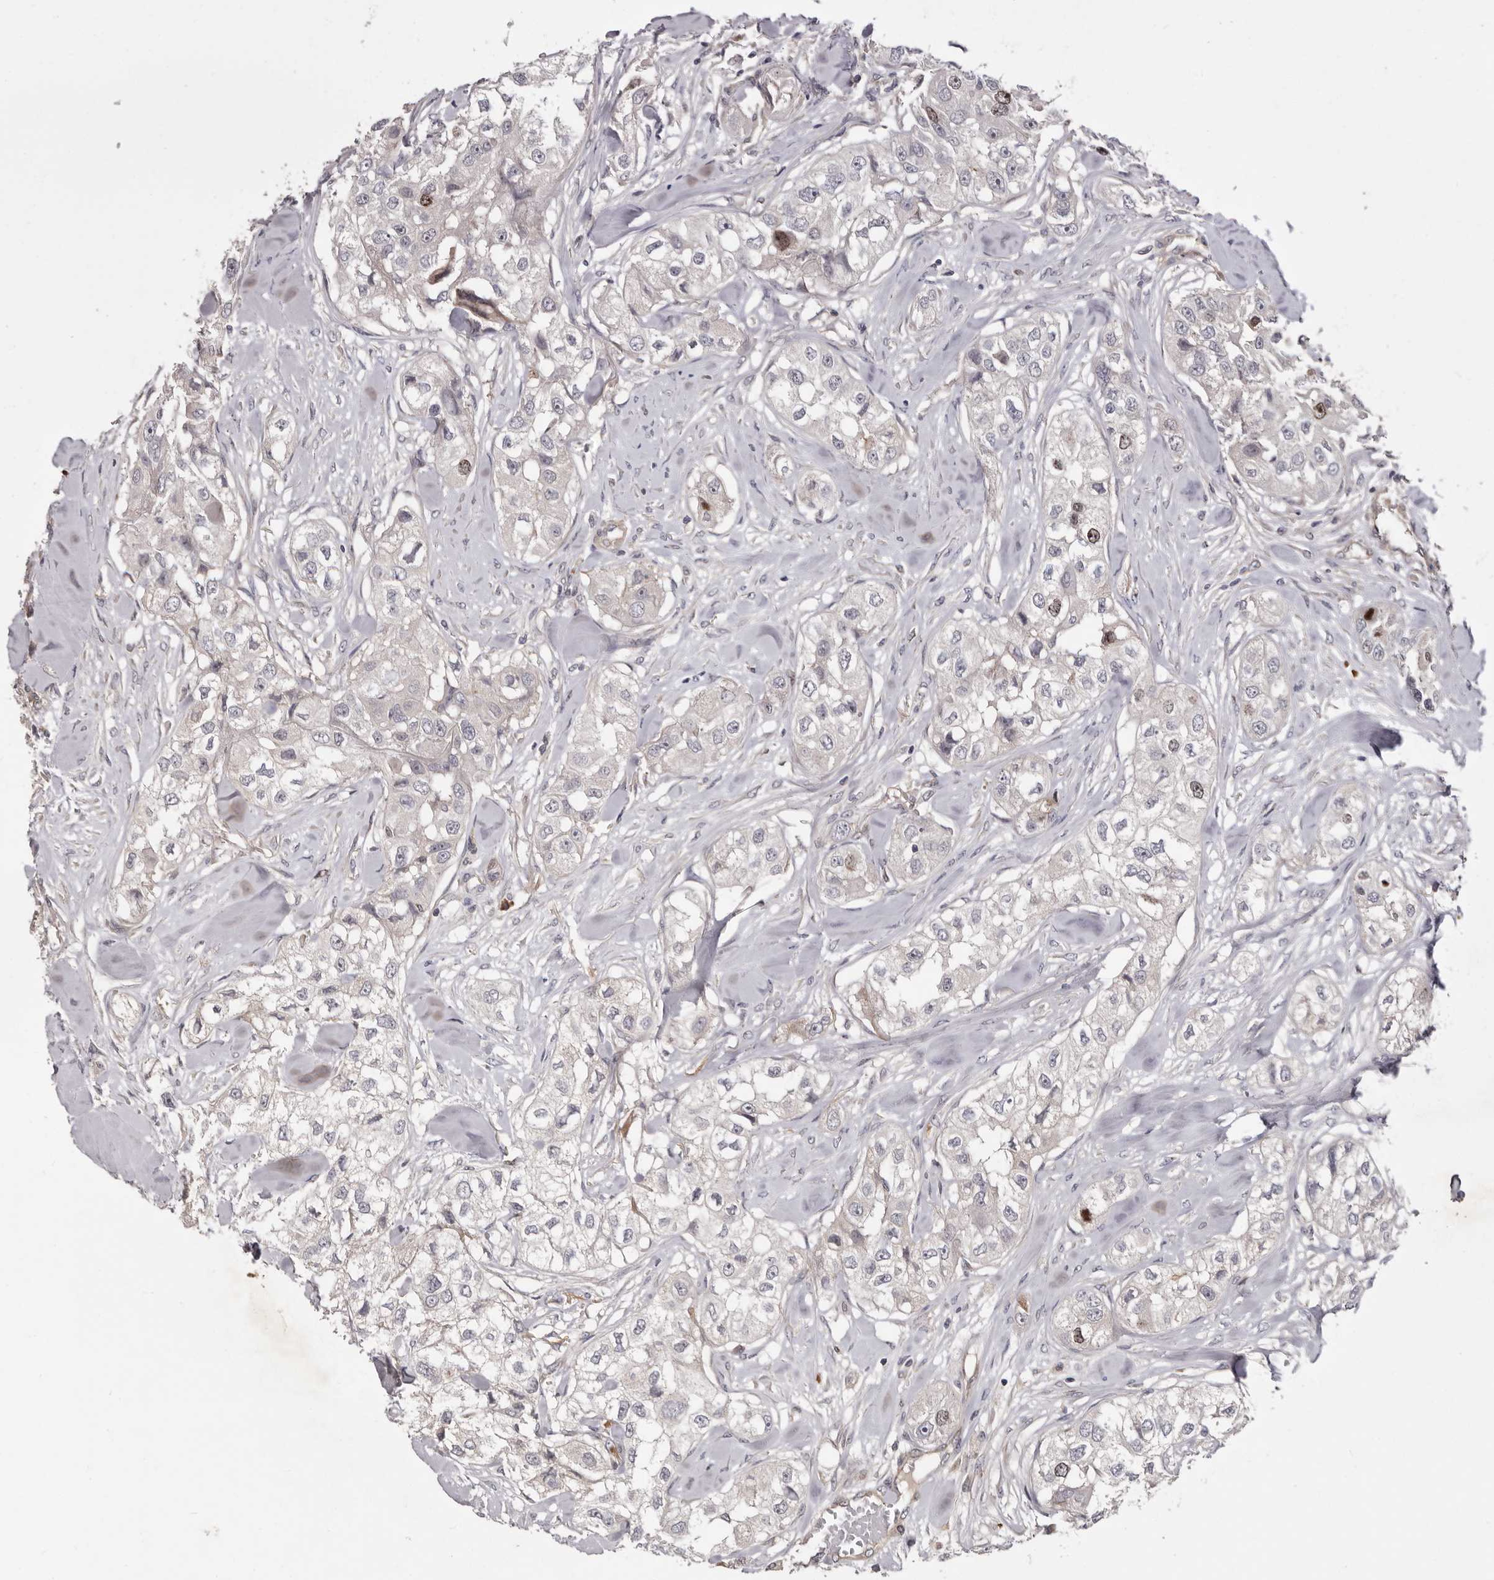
{"staining": {"intensity": "moderate", "quantity": "<25%", "location": "nuclear"}, "tissue": "head and neck cancer", "cell_type": "Tumor cells", "image_type": "cancer", "snomed": [{"axis": "morphology", "description": "Normal tissue, NOS"}, {"axis": "morphology", "description": "Squamous cell carcinoma, NOS"}, {"axis": "topography", "description": "Skeletal muscle"}, {"axis": "topography", "description": "Head-Neck"}], "caption": "Head and neck squamous cell carcinoma stained with a protein marker displays moderate staining in tumor cells.", "gene": "CDCA8", "patient": {"sex": "male", "age": 51}}